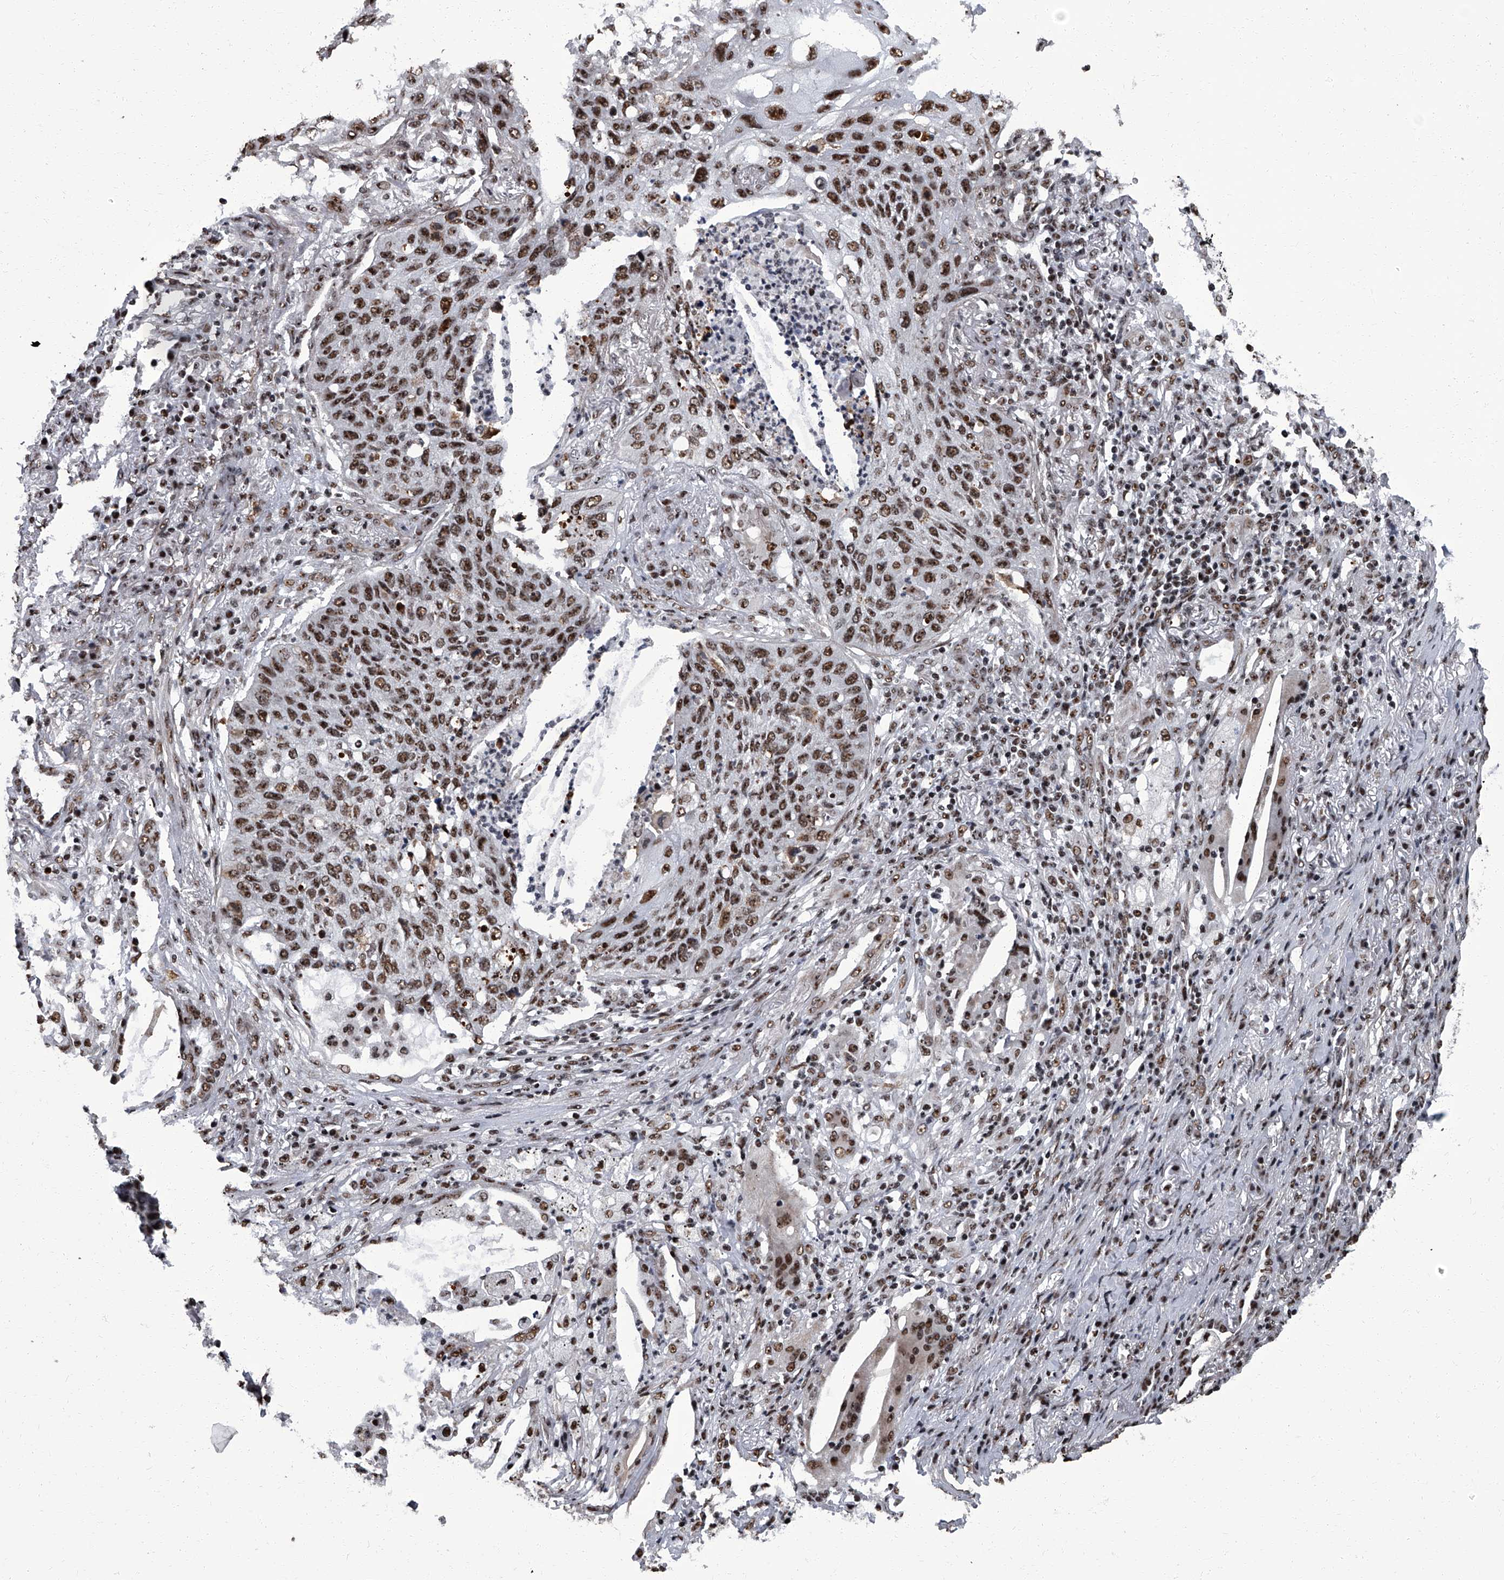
{"staining": {"intensity": "strong", "quantity": ">75%", "location": "nuclear"}, "tissue": "lung cancer", "cell_type": "Tumor cells", "image_type": "cancer", "snomed": [{"axis": "morphology", "description": "Squamous cell carcinoma, NOS"}, {"axis": "topography", "description": "Lung"}], "caption": "Tumor cells display strong nuclear staining in approximately >75% of cells in lung squamous cell carcinoma. (DAB IHC with brightfield microscopy, high magnification).", "gene": "ZNF518B", "patient": {"sex": "female", "age": 63}}